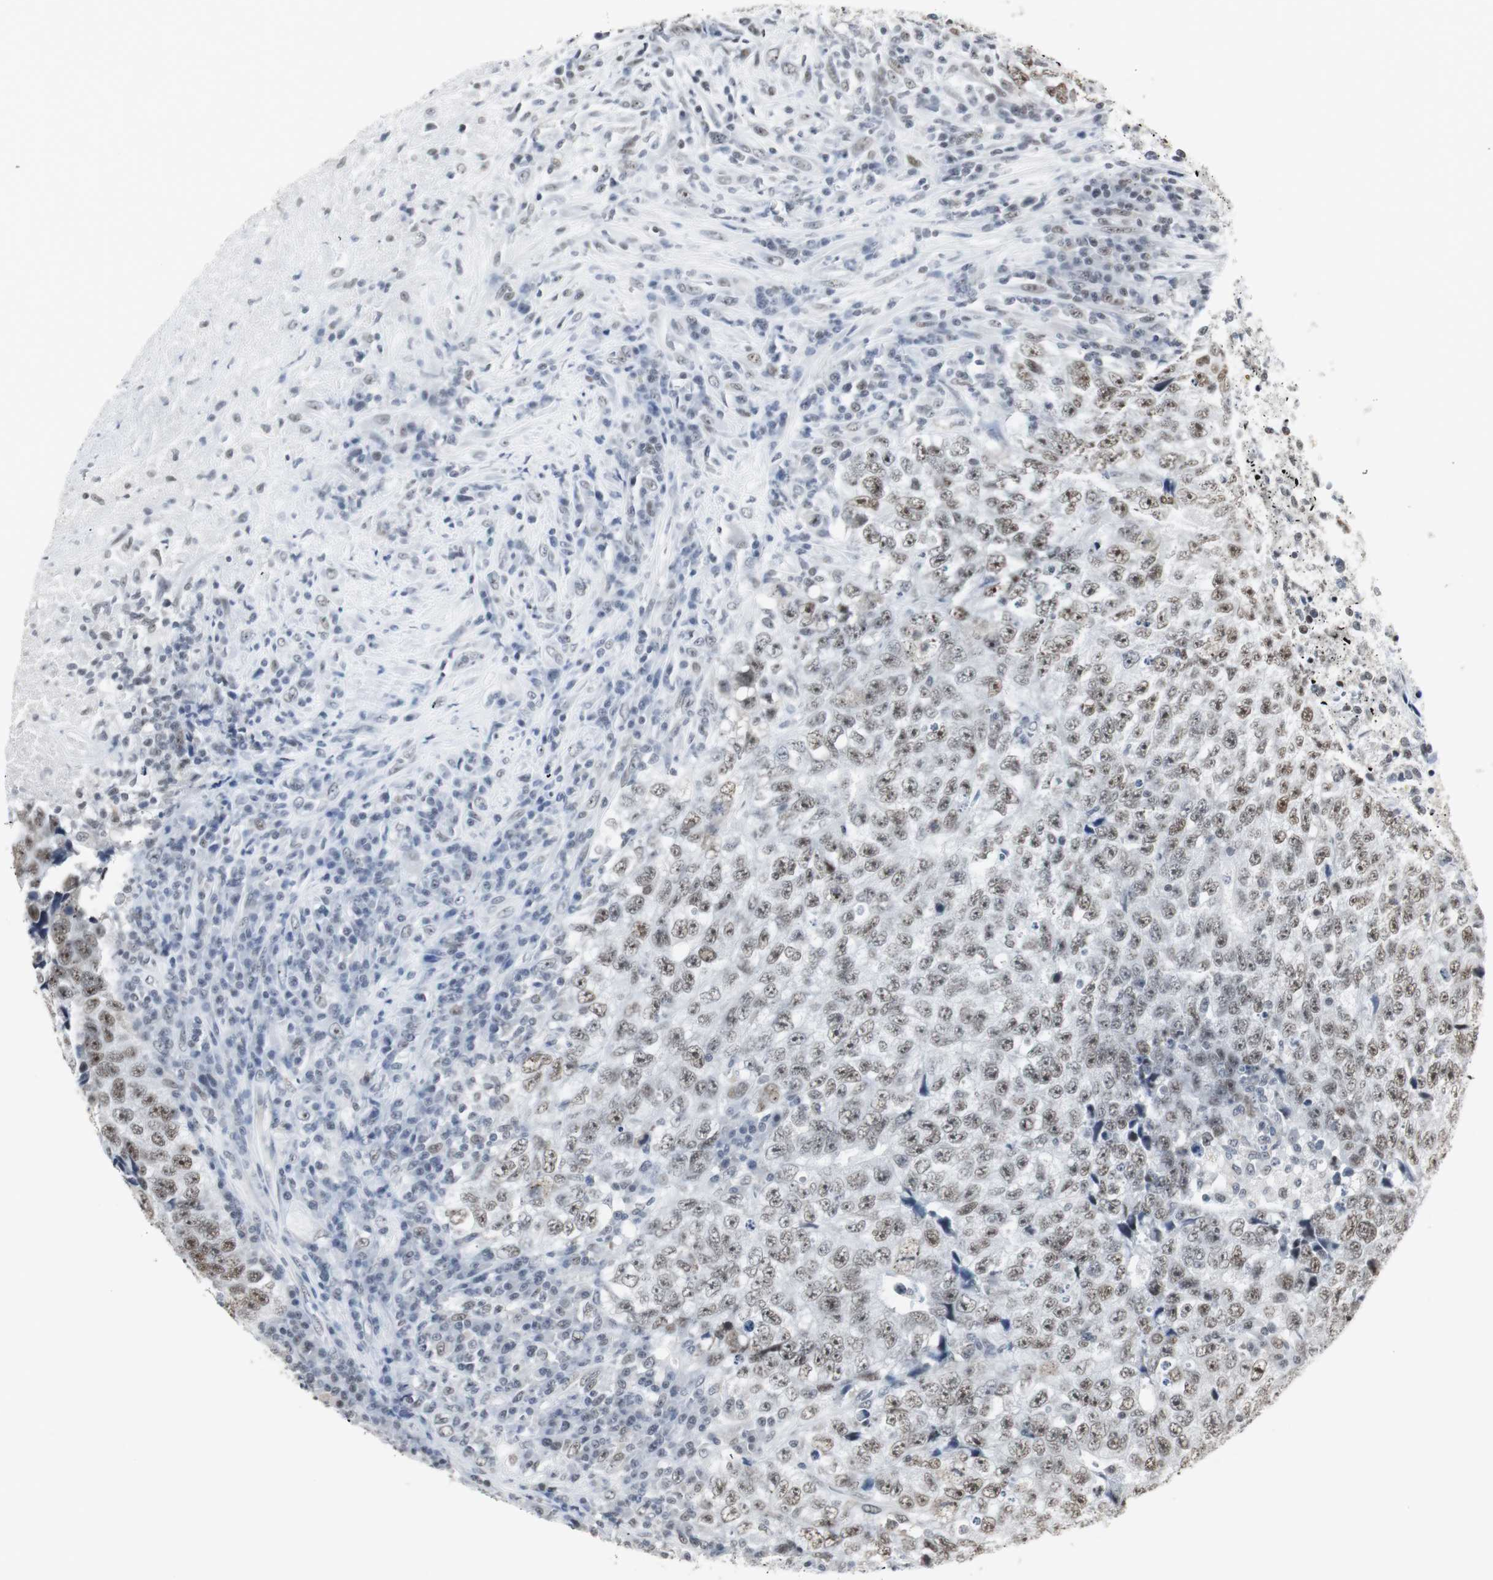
{"staining": {"intensity": "moderate", "quantity": ">75%", "location": "nuclear"}, "tissue": "testis cancer", "cell_type": "Tumor cells", "image_type": "cancer", "snomed": [{"axis": "morphology", "description": "Necrosis, NOS"}, {"axis": "morphology", "description": "Carcinoma, Embryonal, NOS"}, {"axis": "topography", "description": "Testis"}], "caption": "The photomicrograph shows staining of testis cancer, revealing moderate nuclear protein positivity (brown color) within tumor cells. The staining was performed using DAB (3,3'-diaminobenzidine), with brown indicating positive protein expression. Nuclei are stained blue with hematoxylin.", "gene": "PARN", "patient": {"sex": "male", "age": 19}}